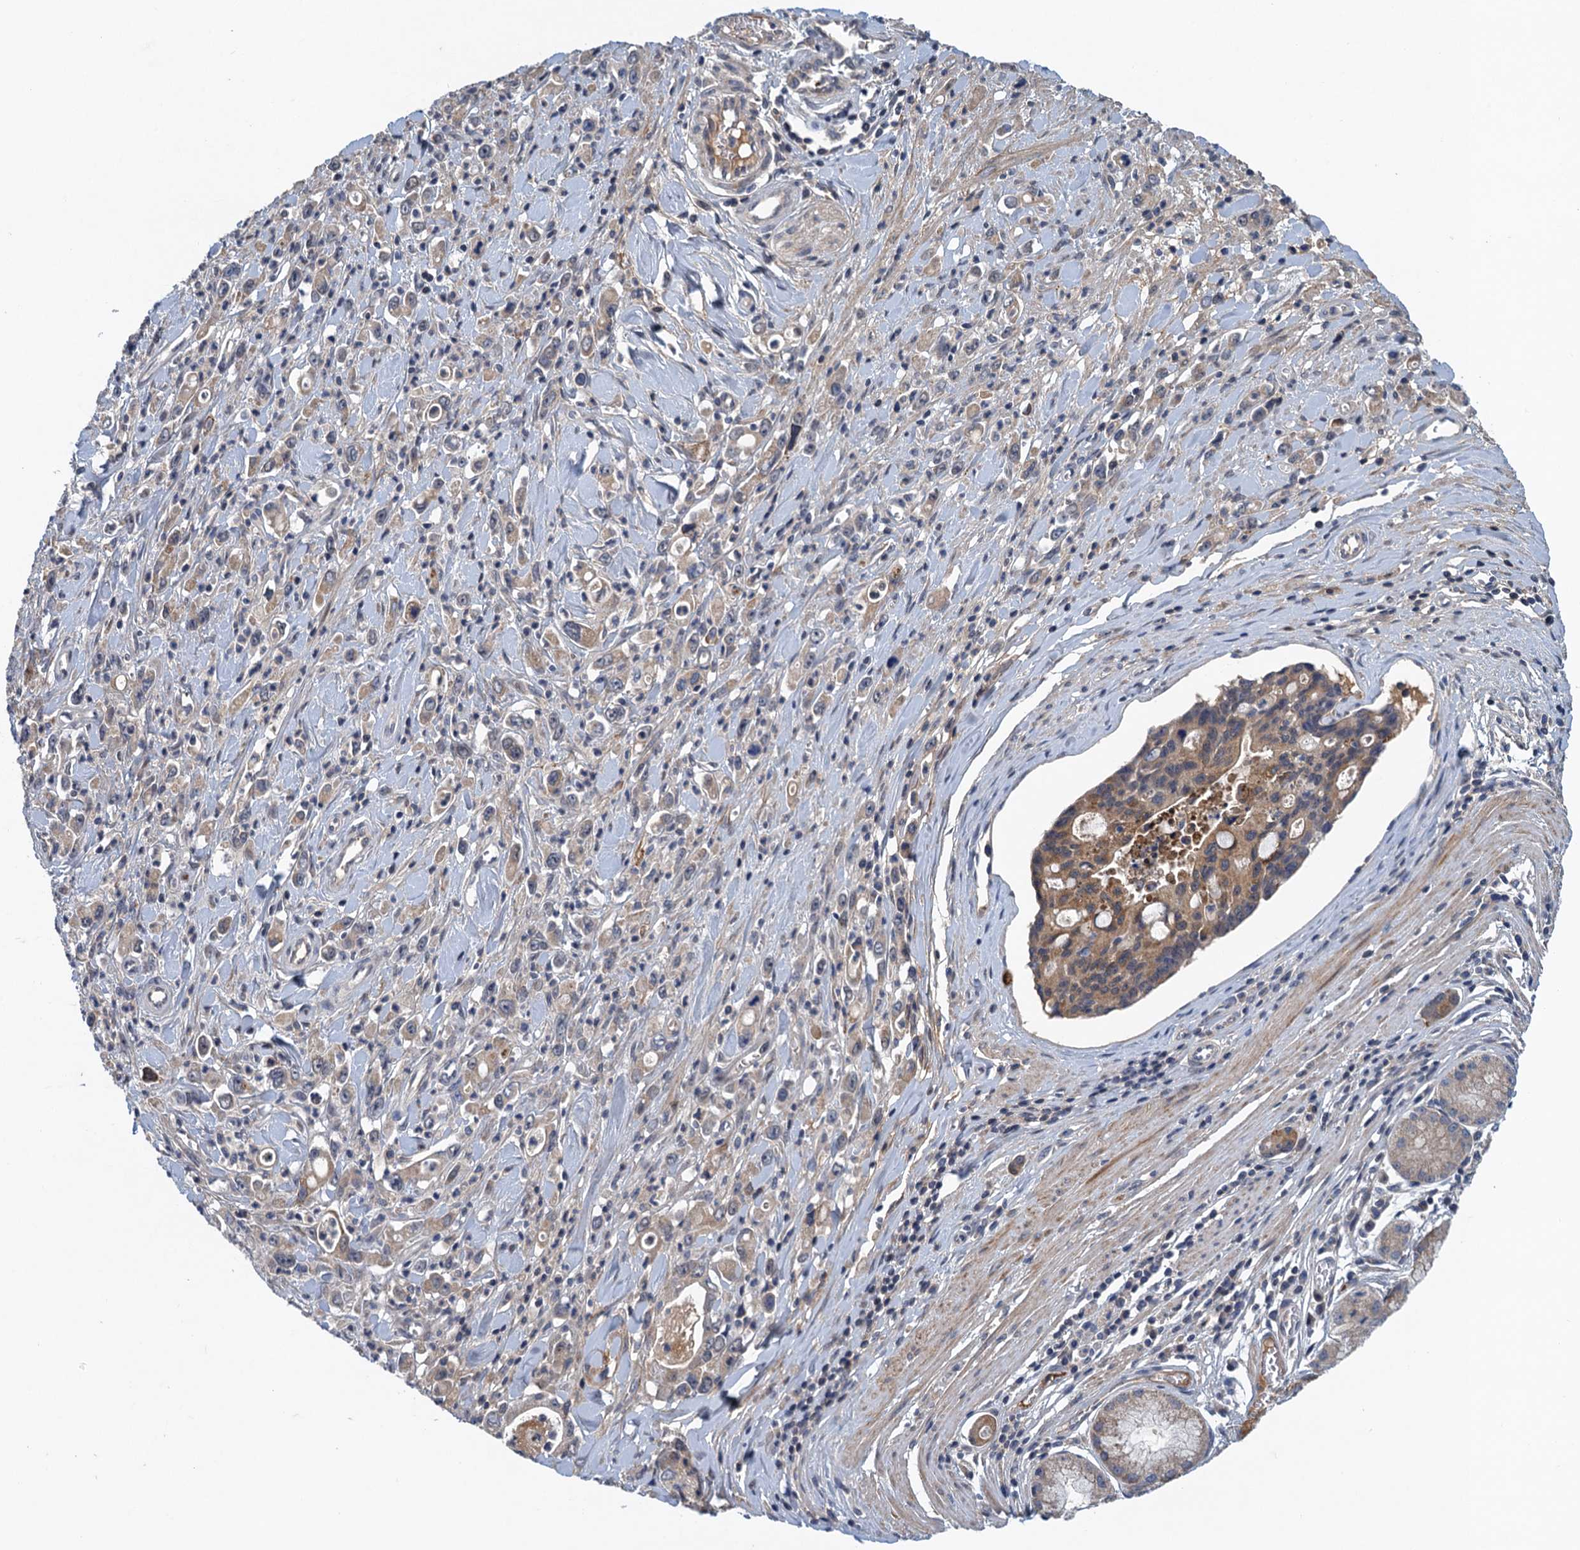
{"staining": {"intensity": "moderate", "quantity": "<25%", "location": "cytoplasmic/membranous"}, "tissue": "stomach cancer", "cell_type": "Tumor cells", "image_type": "cancer", "snomed": [{"axis": "morphology", "description": "Adenocarcinoma, NOS"}, {"axis": "topography", "description": "Stomach, lower"}], "caption": "About <25% of tumor cells in stomach adenocarcinoma exhibit moderate cytoplasmic/membranous protein staining as visualized by brown immunohistochemical staining.", "gene": "MDM1", "patient": {"sex": "female", "age": 43}}